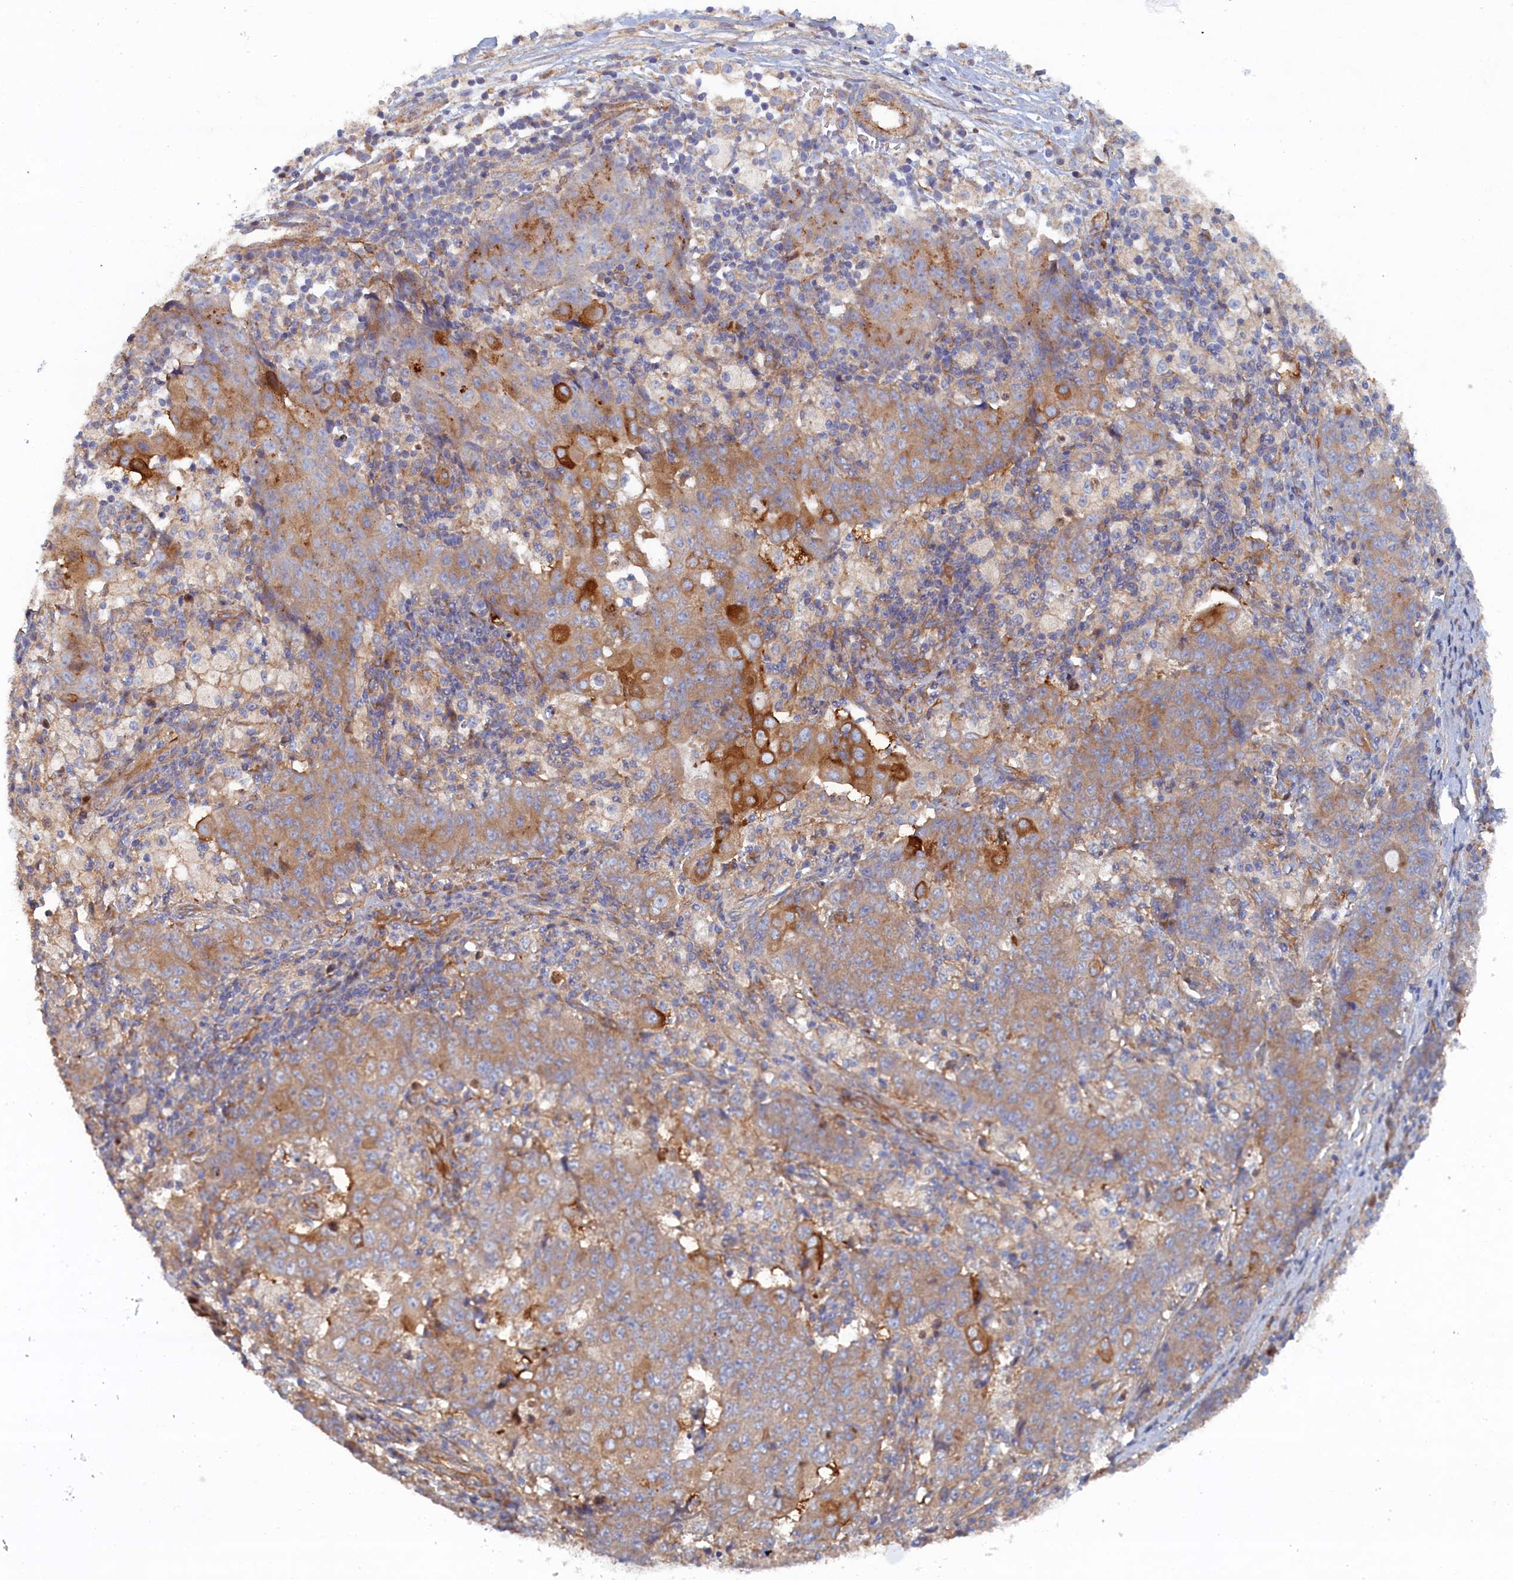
{"staining": {"intensity": "moderate", "quantity": "<25%", "location": "cytoplasmic/membranous"}, "tissue": "ovarian cancer", "cell_type": "Tumor cells", "image_type": "cancer", "snomed": [{"axis": "morphology", "description": "Carcinoma, endometroid"}, {"axis": "topography", "description": "Ovary"}], "caption": "A histopathology image of endometroid carcinoma (ovarian) stained for a protein shows moderate cytoplasmic/membranous brown staining in tumor cells.", "gene": "TMEM196", "patient": {"sex": "female", "age": 42}}